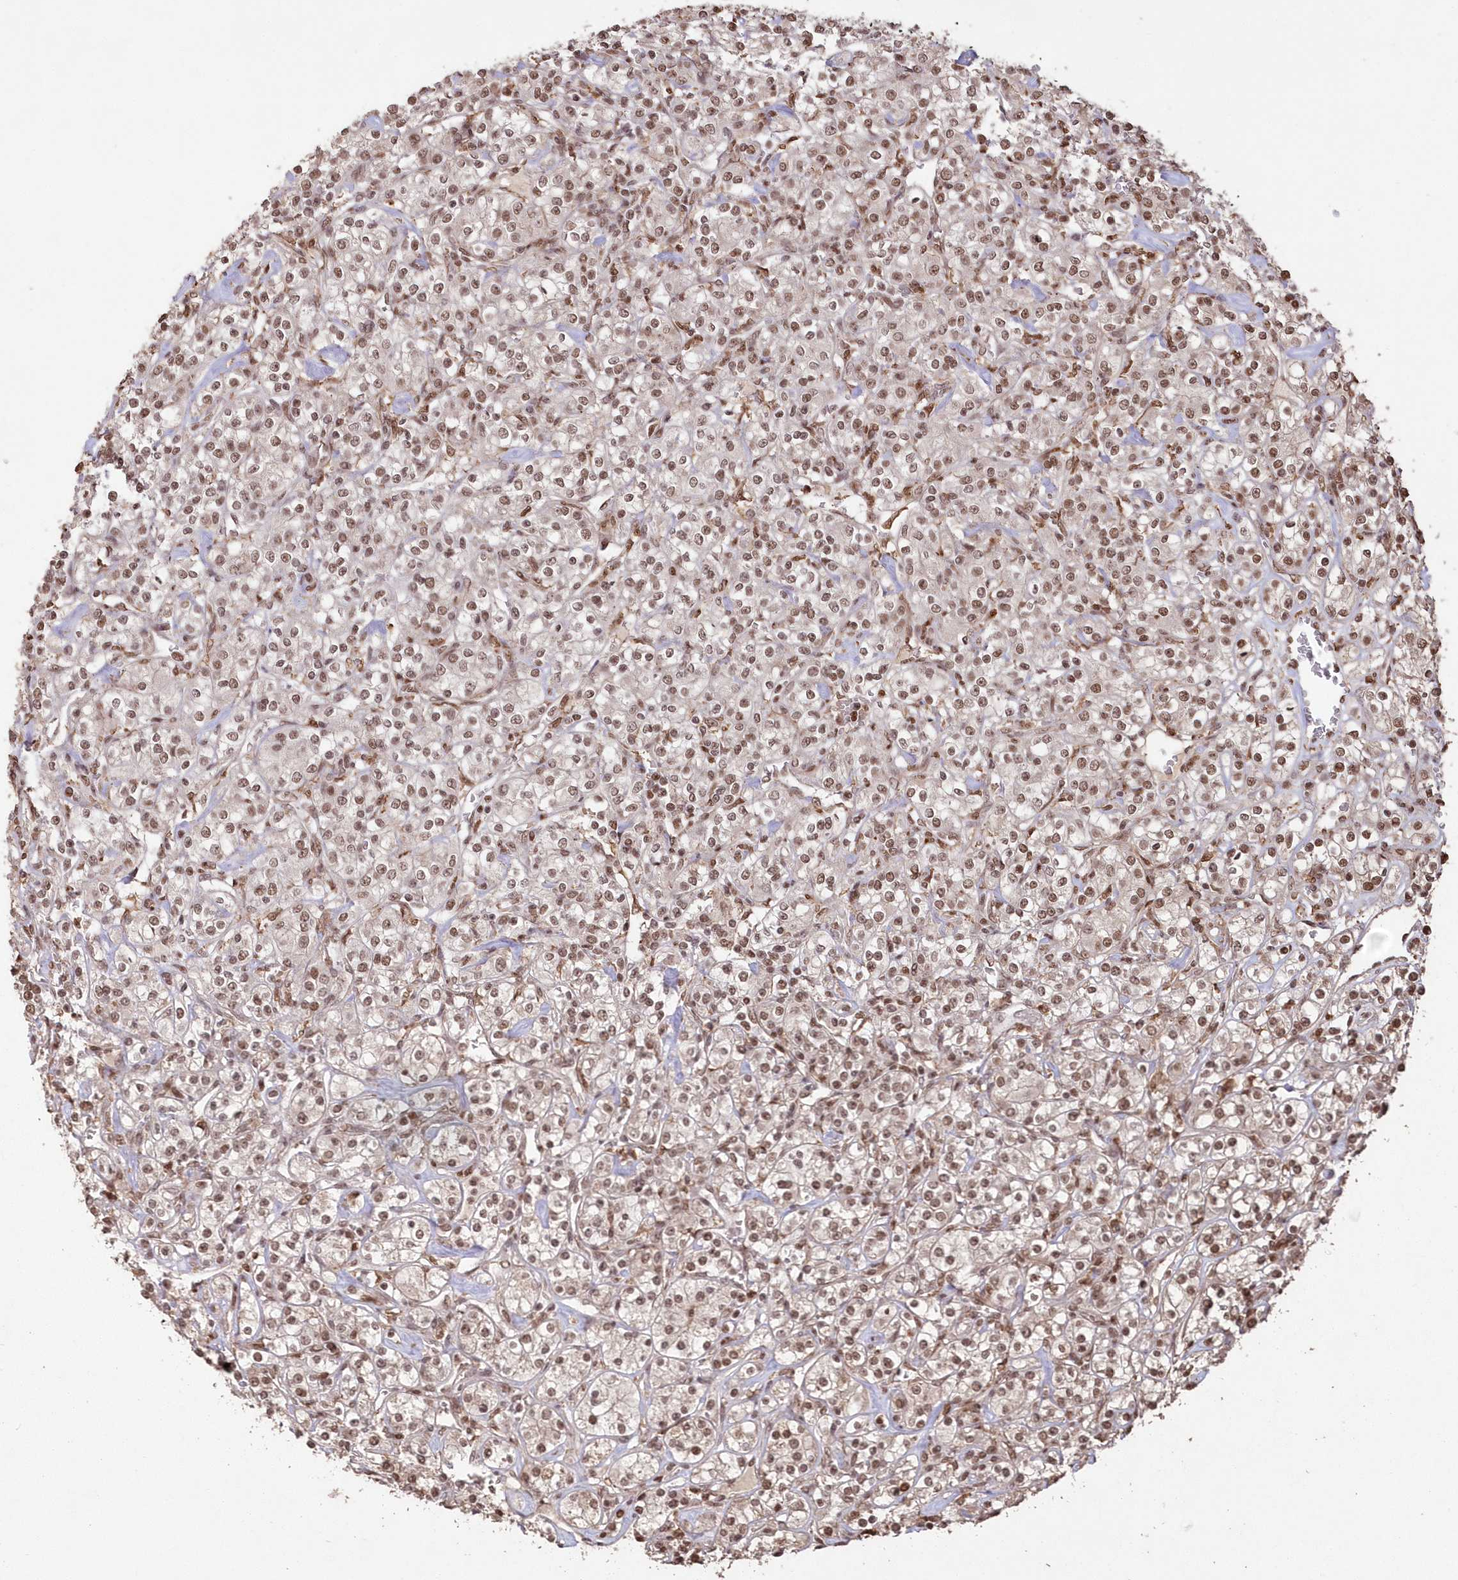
{"staining": {"intensity": "moderate", "quantity": ">75%", "location": "nuclear"}, "tissue": "renal cancer", "cell_type": "Tumor cells", "image_type": "cancer", "snomed": [{"axis": "morphology", "description": "Adenocarcinoma, NOS"}, {"axis": "topography", "description": "Kidney"}], "caption": "Renal adenocarcinoma stained with a brown dye reveals moderate nuclear positive expression in approximately >75% of tumor cells.", "gene": "PDS5A", "patient": {"sex": "male", "age": 77}}